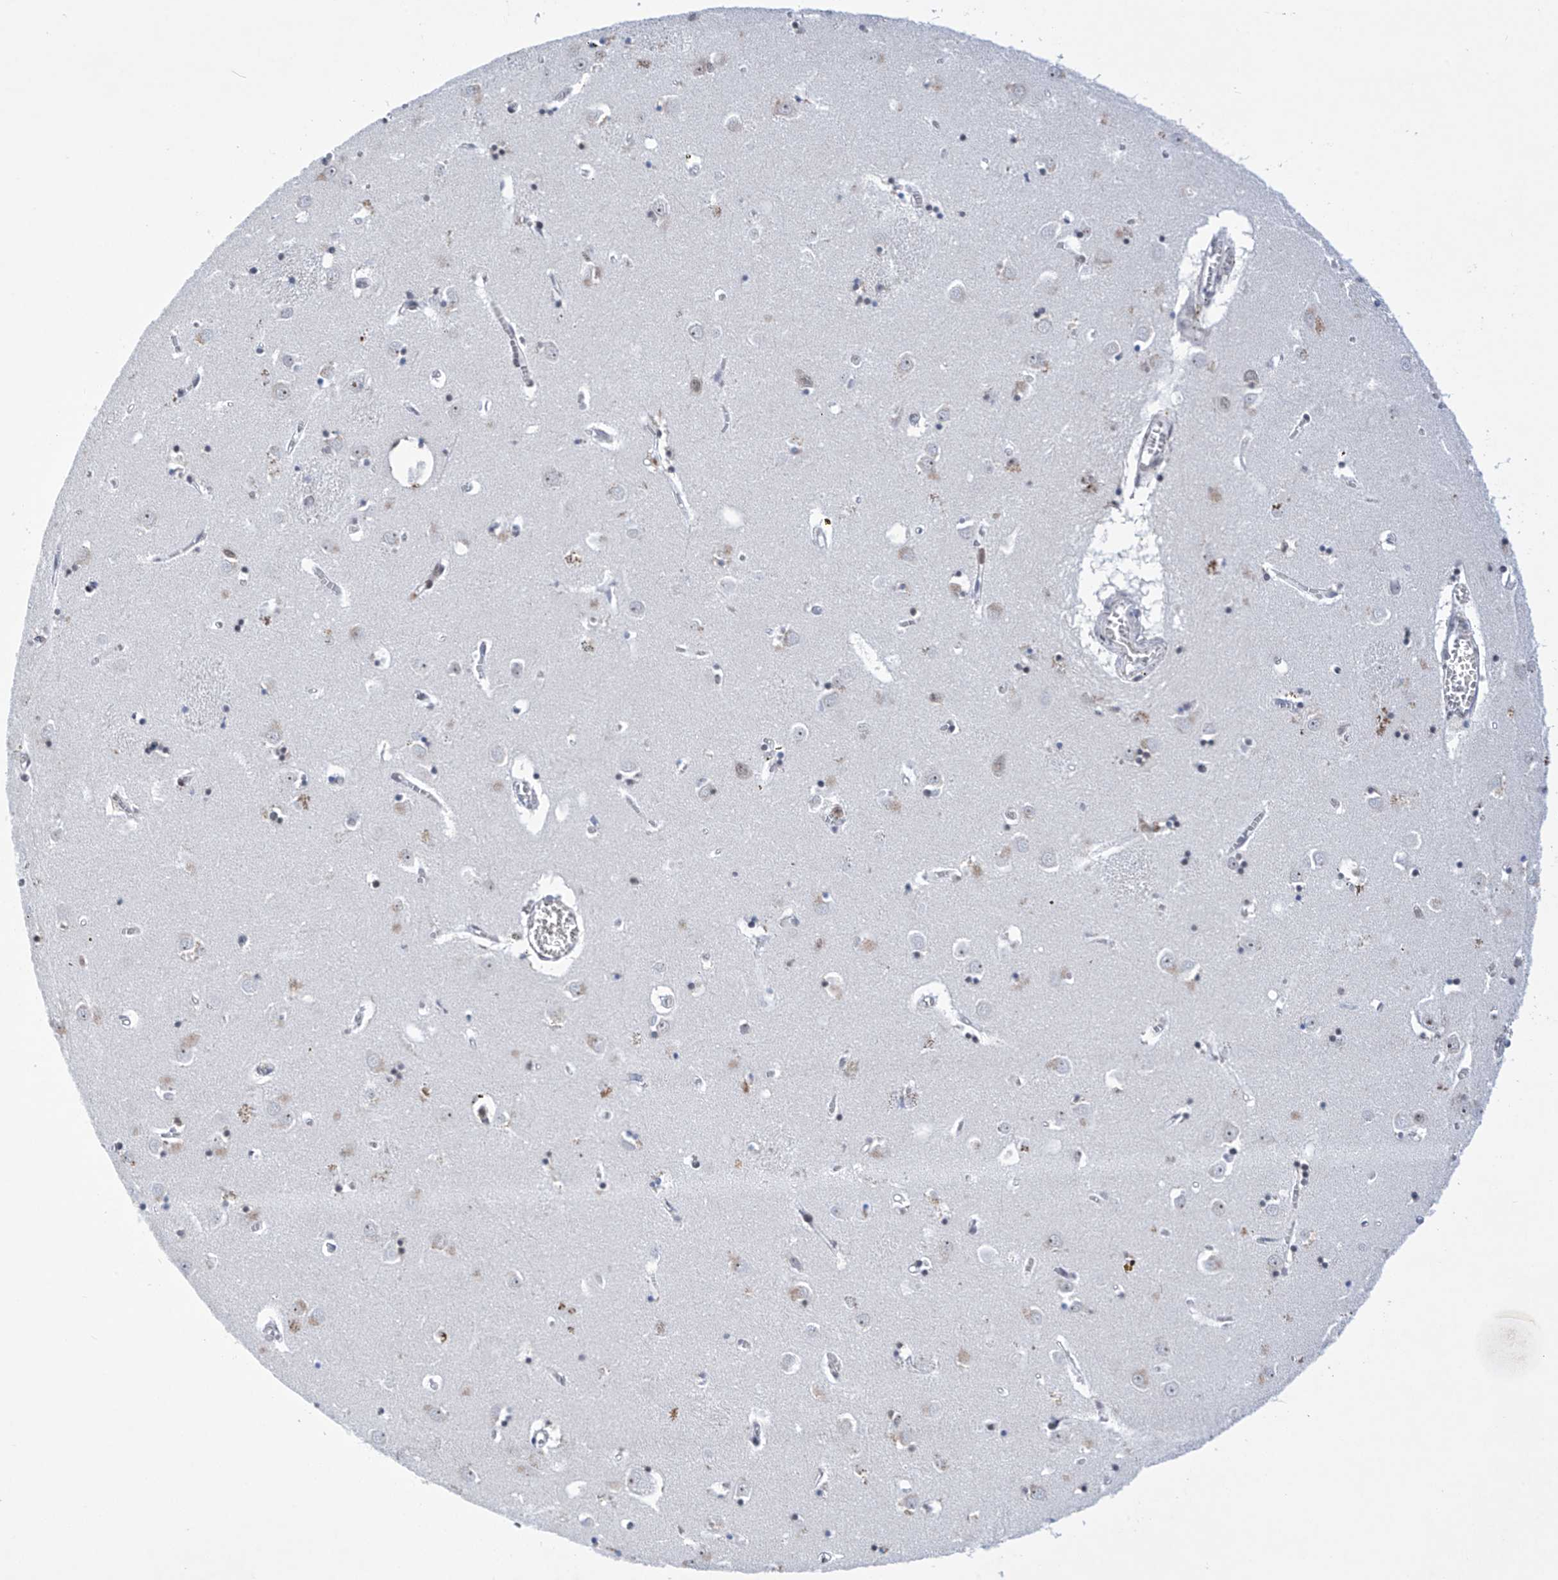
{"staining": {"intensity": "weak", "quantity": "<25%", "location": "cytoplasmic/membranous"}, "tissue": "caudate", "cell_type": "Glial cells", "image_type": "normal", "snomed": [{"axis": "morphology", "description": "Normal tissue, NOS"}, {"axis": "topography", "description": "Lateral ventricle wall"}], "caption": "The photomicrograph exhibits no staining of glial cells in unremarkable caudate. The staining is performed using DAB (3,3'-diaminobenzidine) brown chromogen with nuclei counter-stained in using hematoxylin.", "gene": "MSL3", "patient": {"sex": "male", "age": 70}}